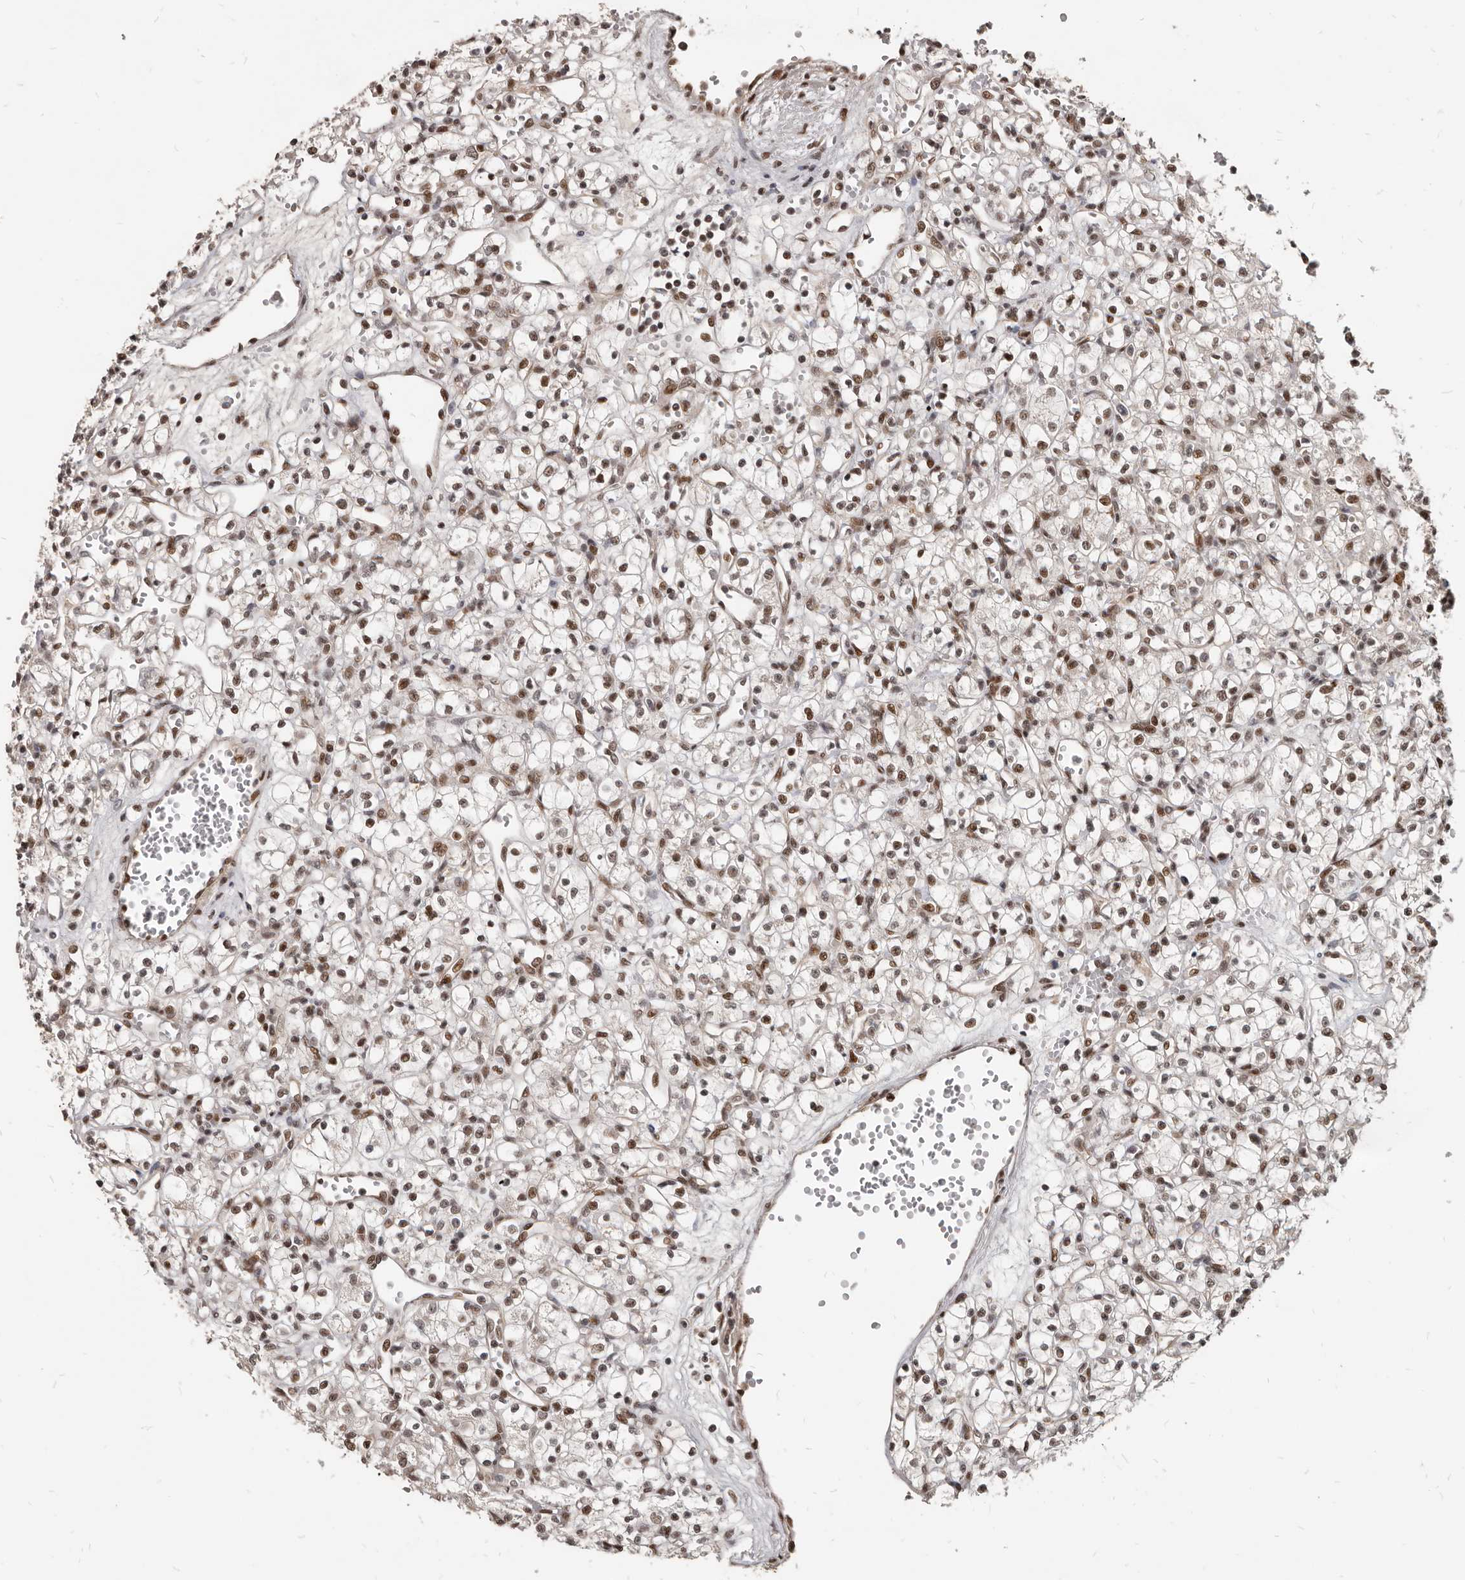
{"staining": {"intensity": "moderate", "quantity": ">75%", "location": "nuclear"}, "tissue": "renal cancer", "cell_type": "Tumor cells", "image_type": "cancer", "snomed": [{"axis": "morphology", "description": "Adenocarcinoma, NOS"}, {"axis": "topography", "description": "Kidney"}], "caption": "The histopathology image shows staining of adenocarcinoma (renal), revealing moderate nuclear protein expression (brown color) within tumor cells.", "gene": "ATF5", "patient": {"sex": "female", "age": 59}}